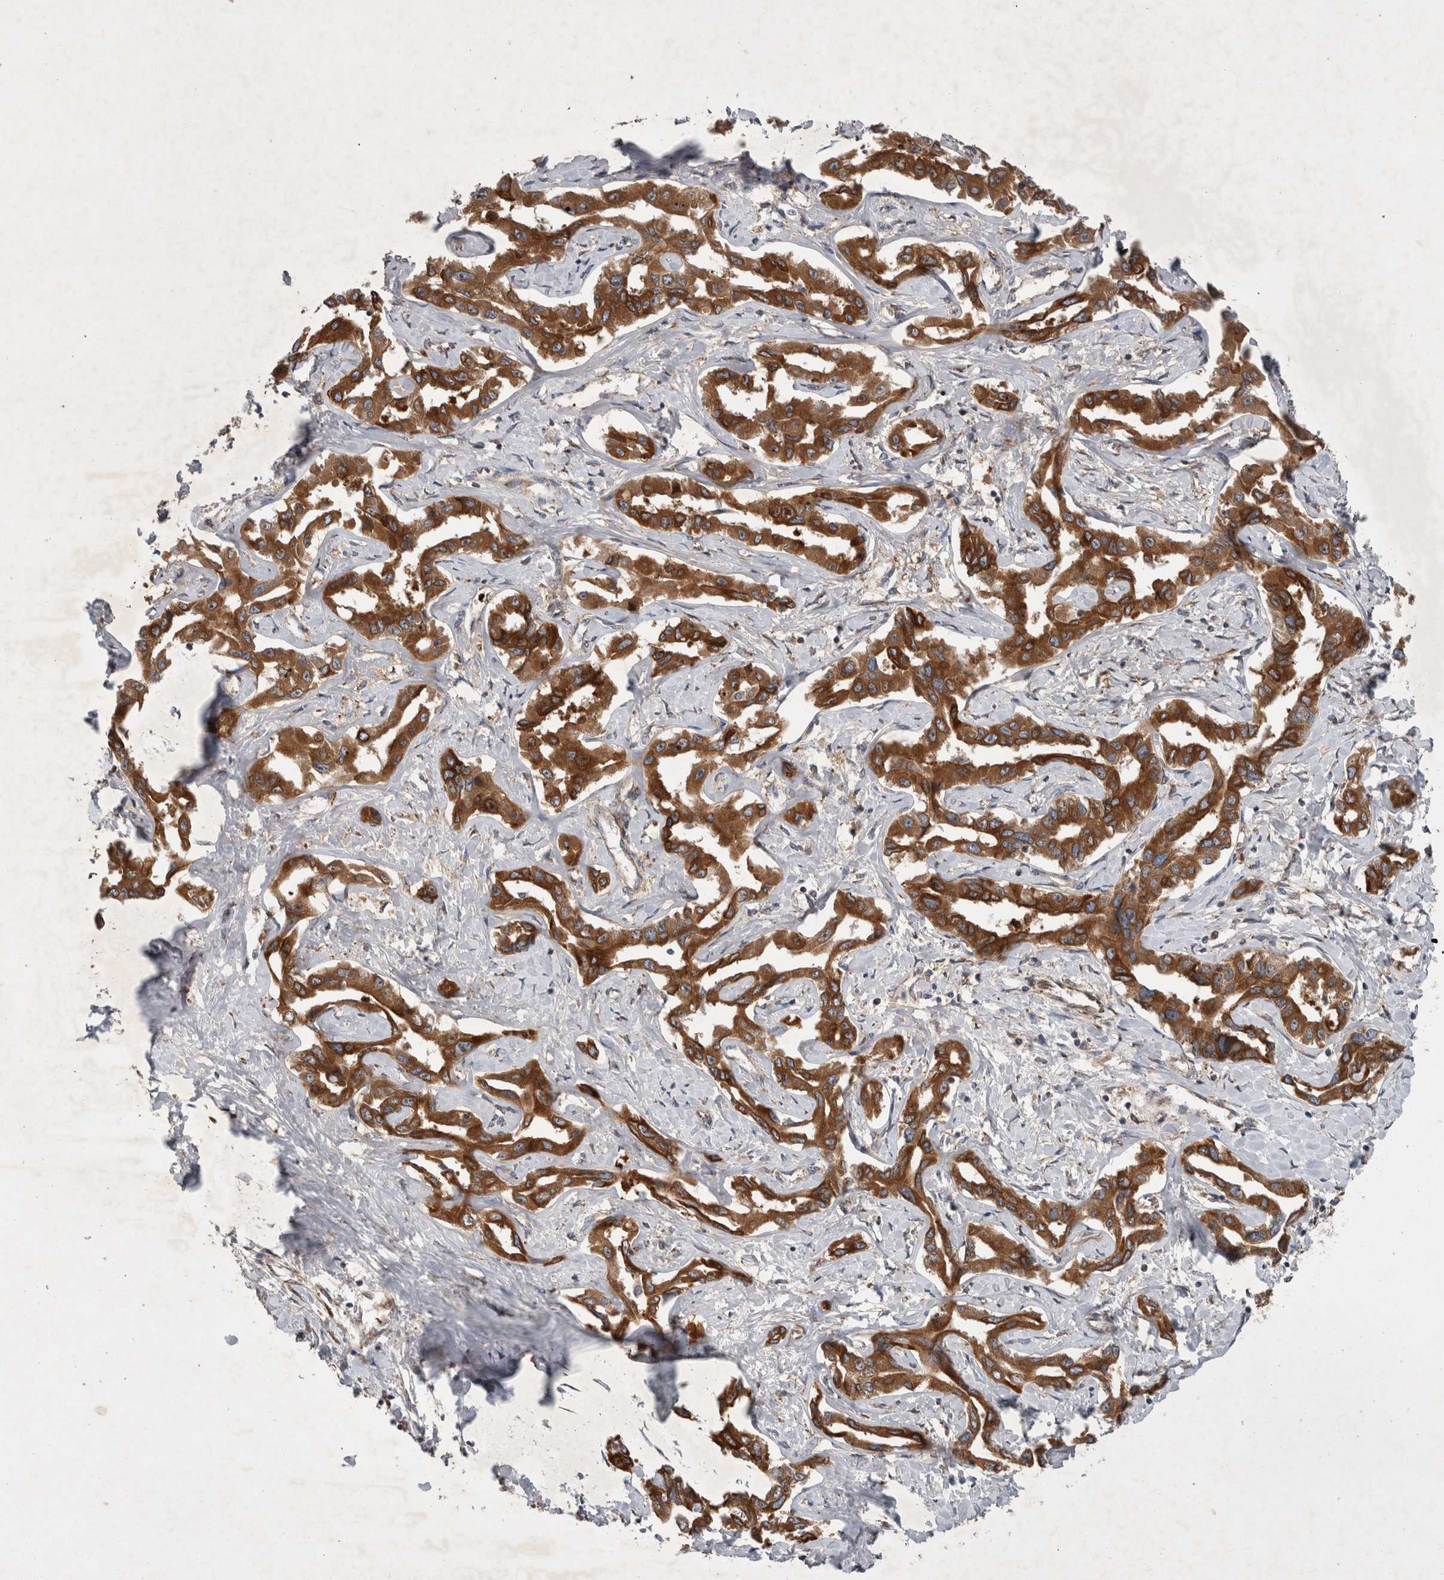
{"staining": {"intensity": "strong", "quantity": ">75%", "location": "cytoplasmic/membranous"}, "tissue": "liver cancer", "cell_type": "Tumor cells", "image_type": "cancer", "snomed": [{"axis": "morphology", "description": "Cholangiocarcinoma"}, {"axis": "topography", "description": "Liver"}], "caption": "Immunohistochemistry (IHC) micrograph of human cholangiocarcinoma (liver) stained for a protein (brown), which reveals high levels of strong cytoplasmic/membranous expression in about >75% of tumor cells.", "gene": "PDCD2", "patient": {"sex": "male", "age": 59}}